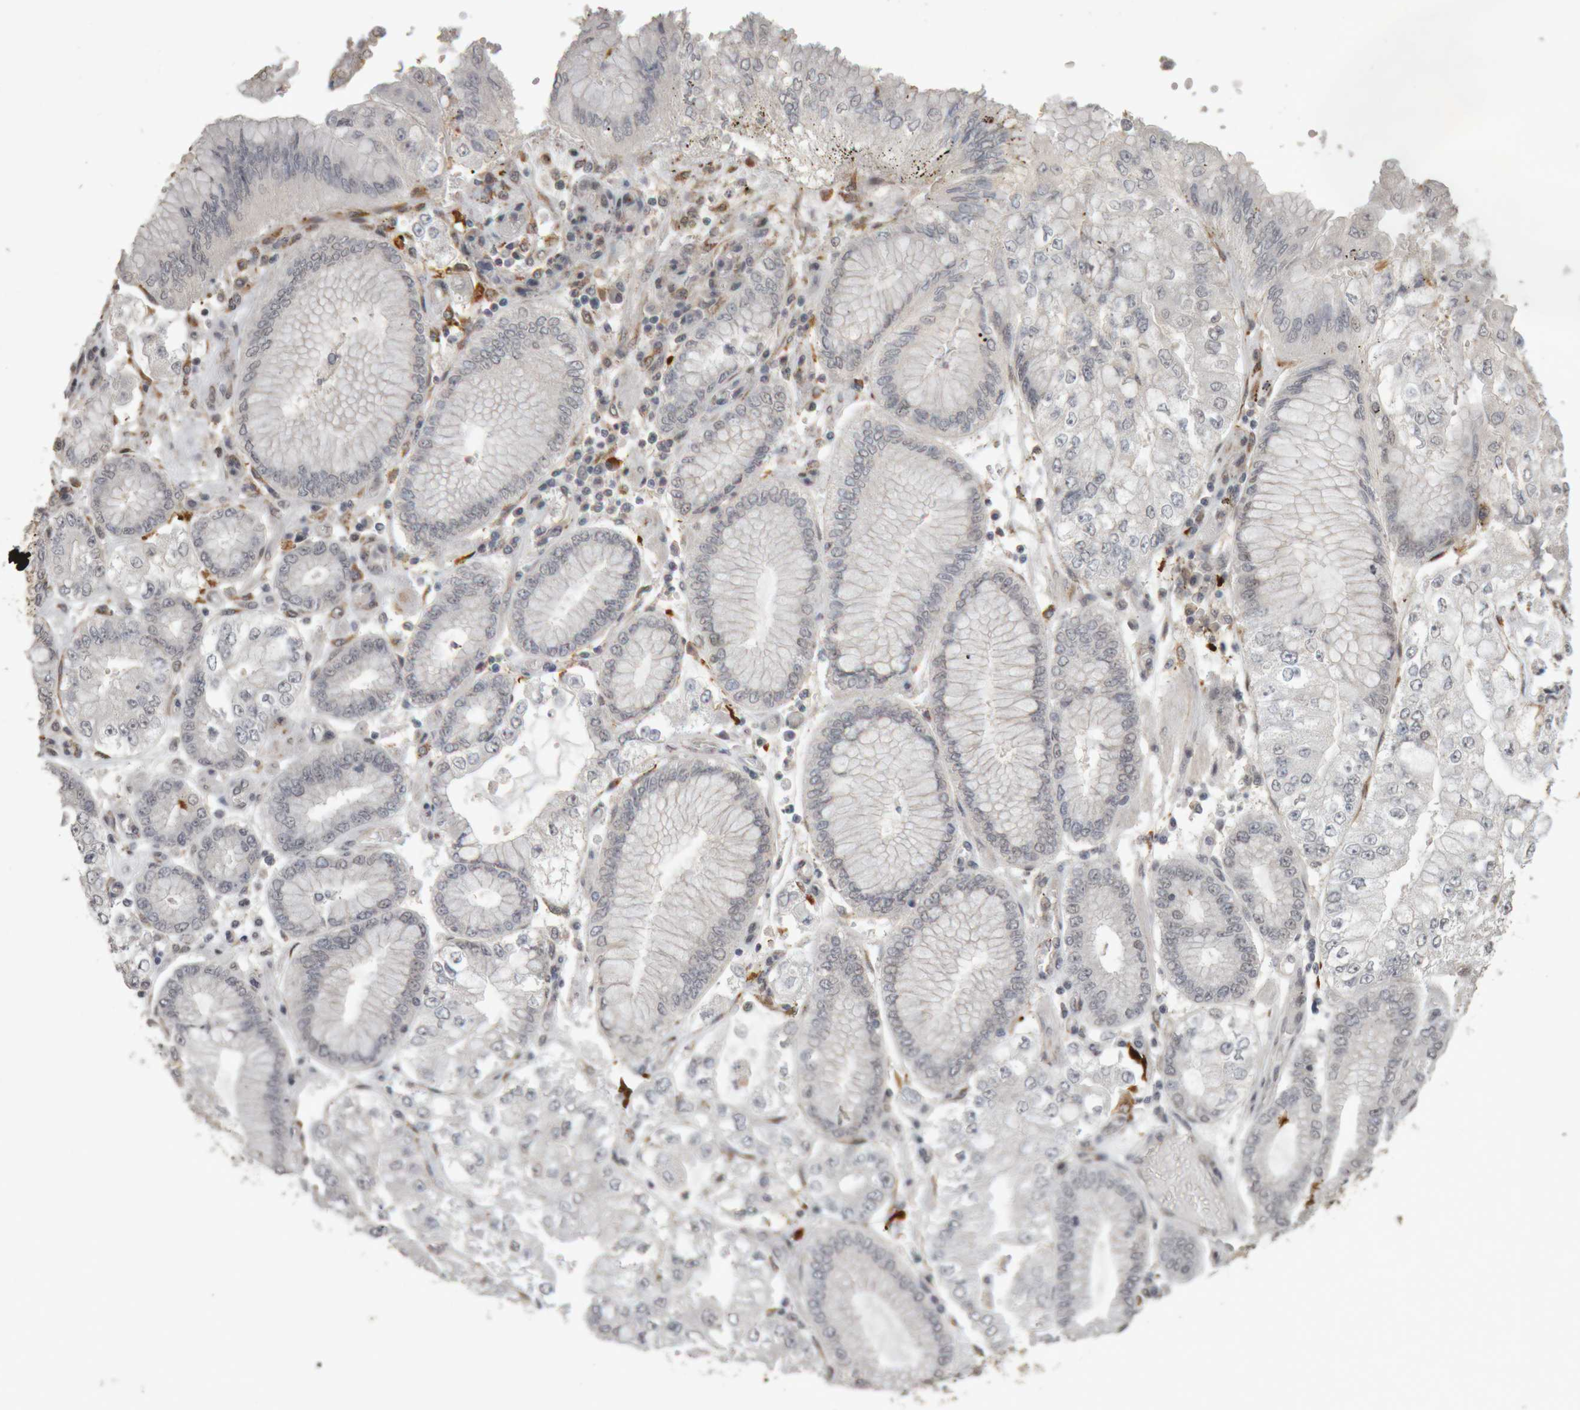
{"staining": {"intensity": "negative", "quantity": "none", "location": "none"}, "tissue": "stomach cancer", "cell_type": "Tumor cells", "image_type": "cancer", "snomed": [{"axis": "morphology", "description": "Adenocarcinoma, NOS"}, {"axis": "topography", "description": "Stomach"}], "caption": "High magnification brightfield microscopy of stomach adenocarcinoma stained with DAB (brown) and counterstained with hematoxylin (blue): tumor cells show no significant staining.", "gene": "MEP1A", "patient": {"sex": "male", "age": 76}}